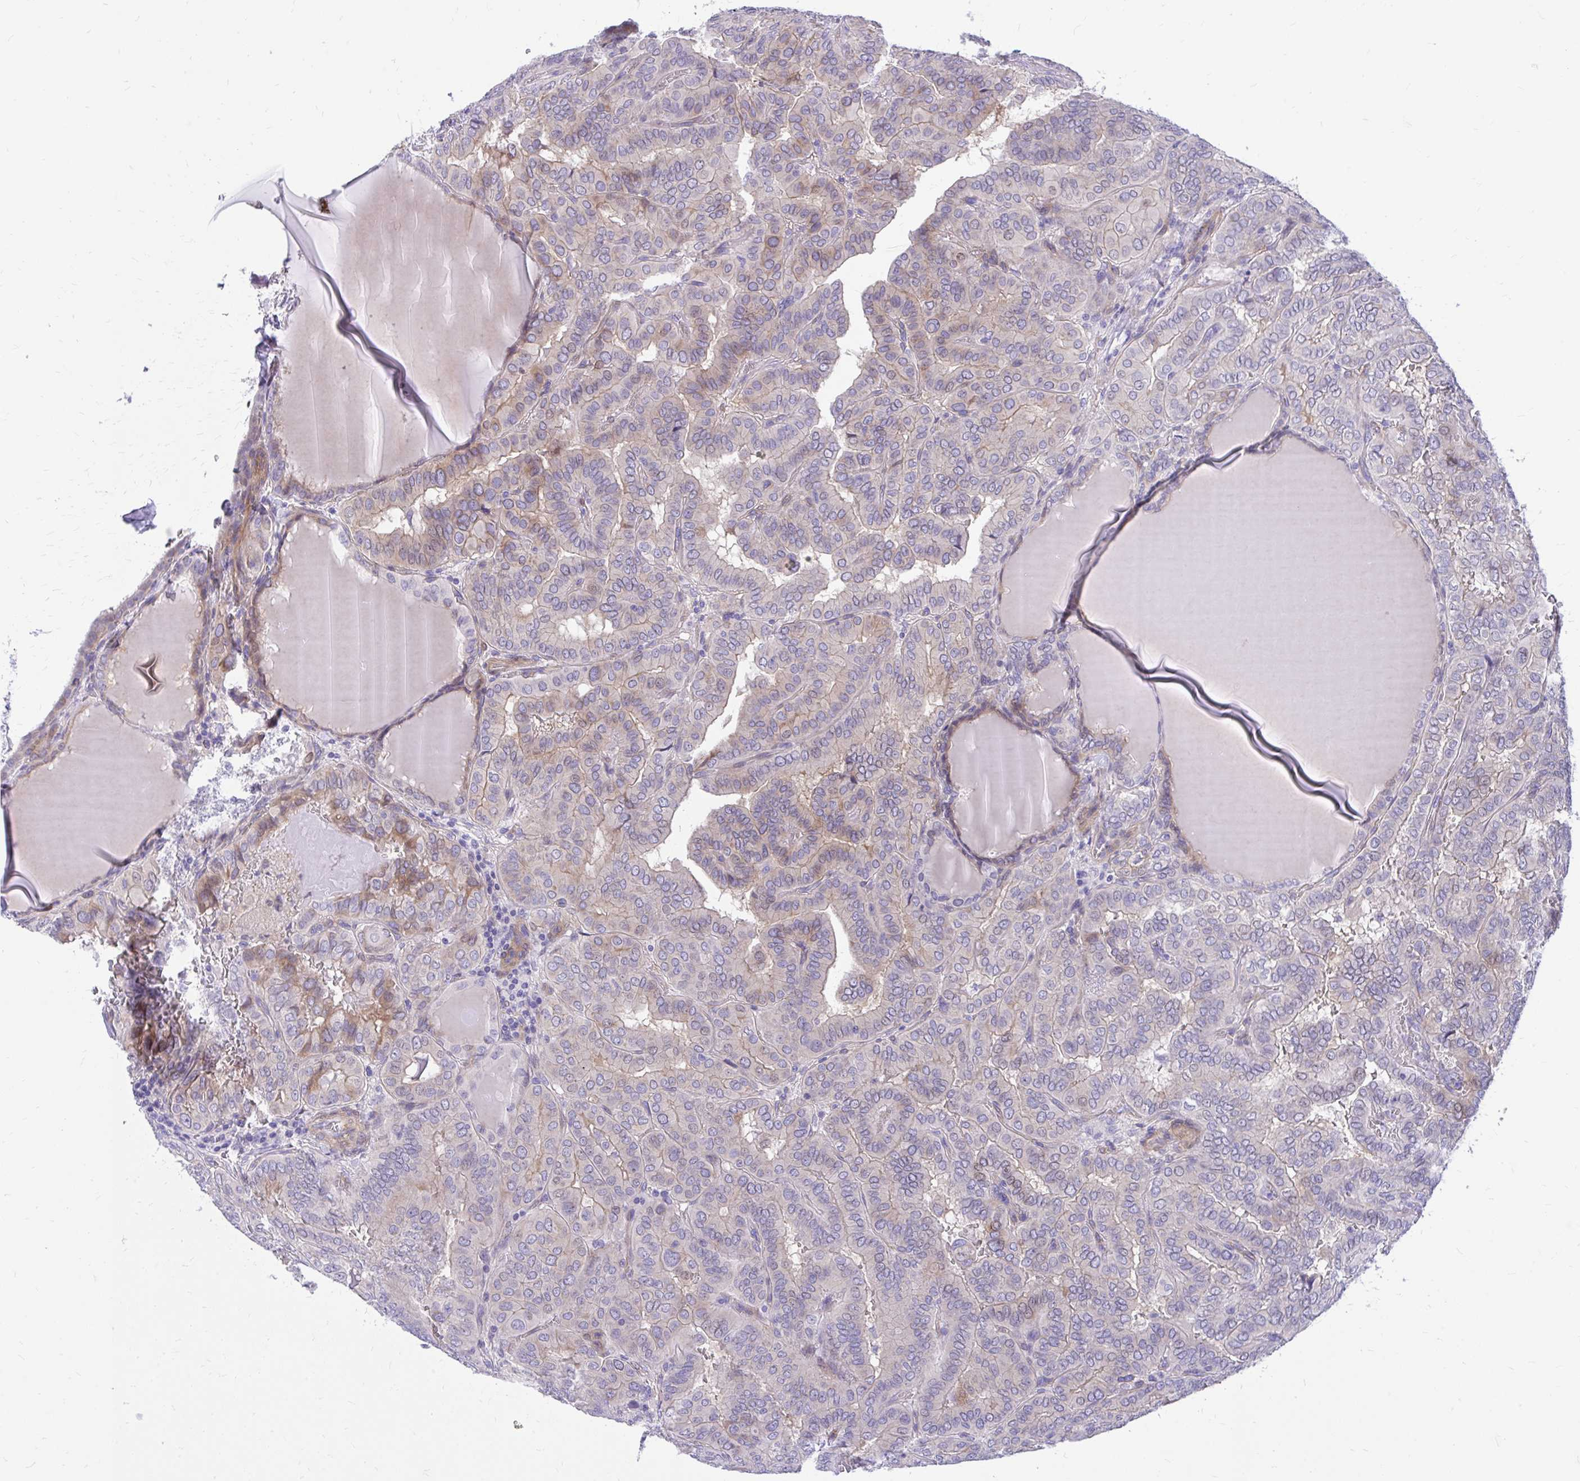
{"staining": {"intensity": "weak", "quantity": "<25%", "location": "cytoplasmic/membranous"}, "tissue": "thyroid cancer", "cell_type": "Tumor cells", "image_type": "cancer", "snomed": [{"axis": "morphology", "description": "Papillary adenocarcinoma, NOS"}, {"axis": "topography", "description": "Thyroid gland"}], "caption": "Immunohistochemistry photomicrograph of neoplastic tissue: human thyroid papillary adenocarcinoma stained with DAB shows no significant protein expression in tumor cells.", "gene": "ADAMTSL1", "patient": {"sex": "female", "age": 46}}